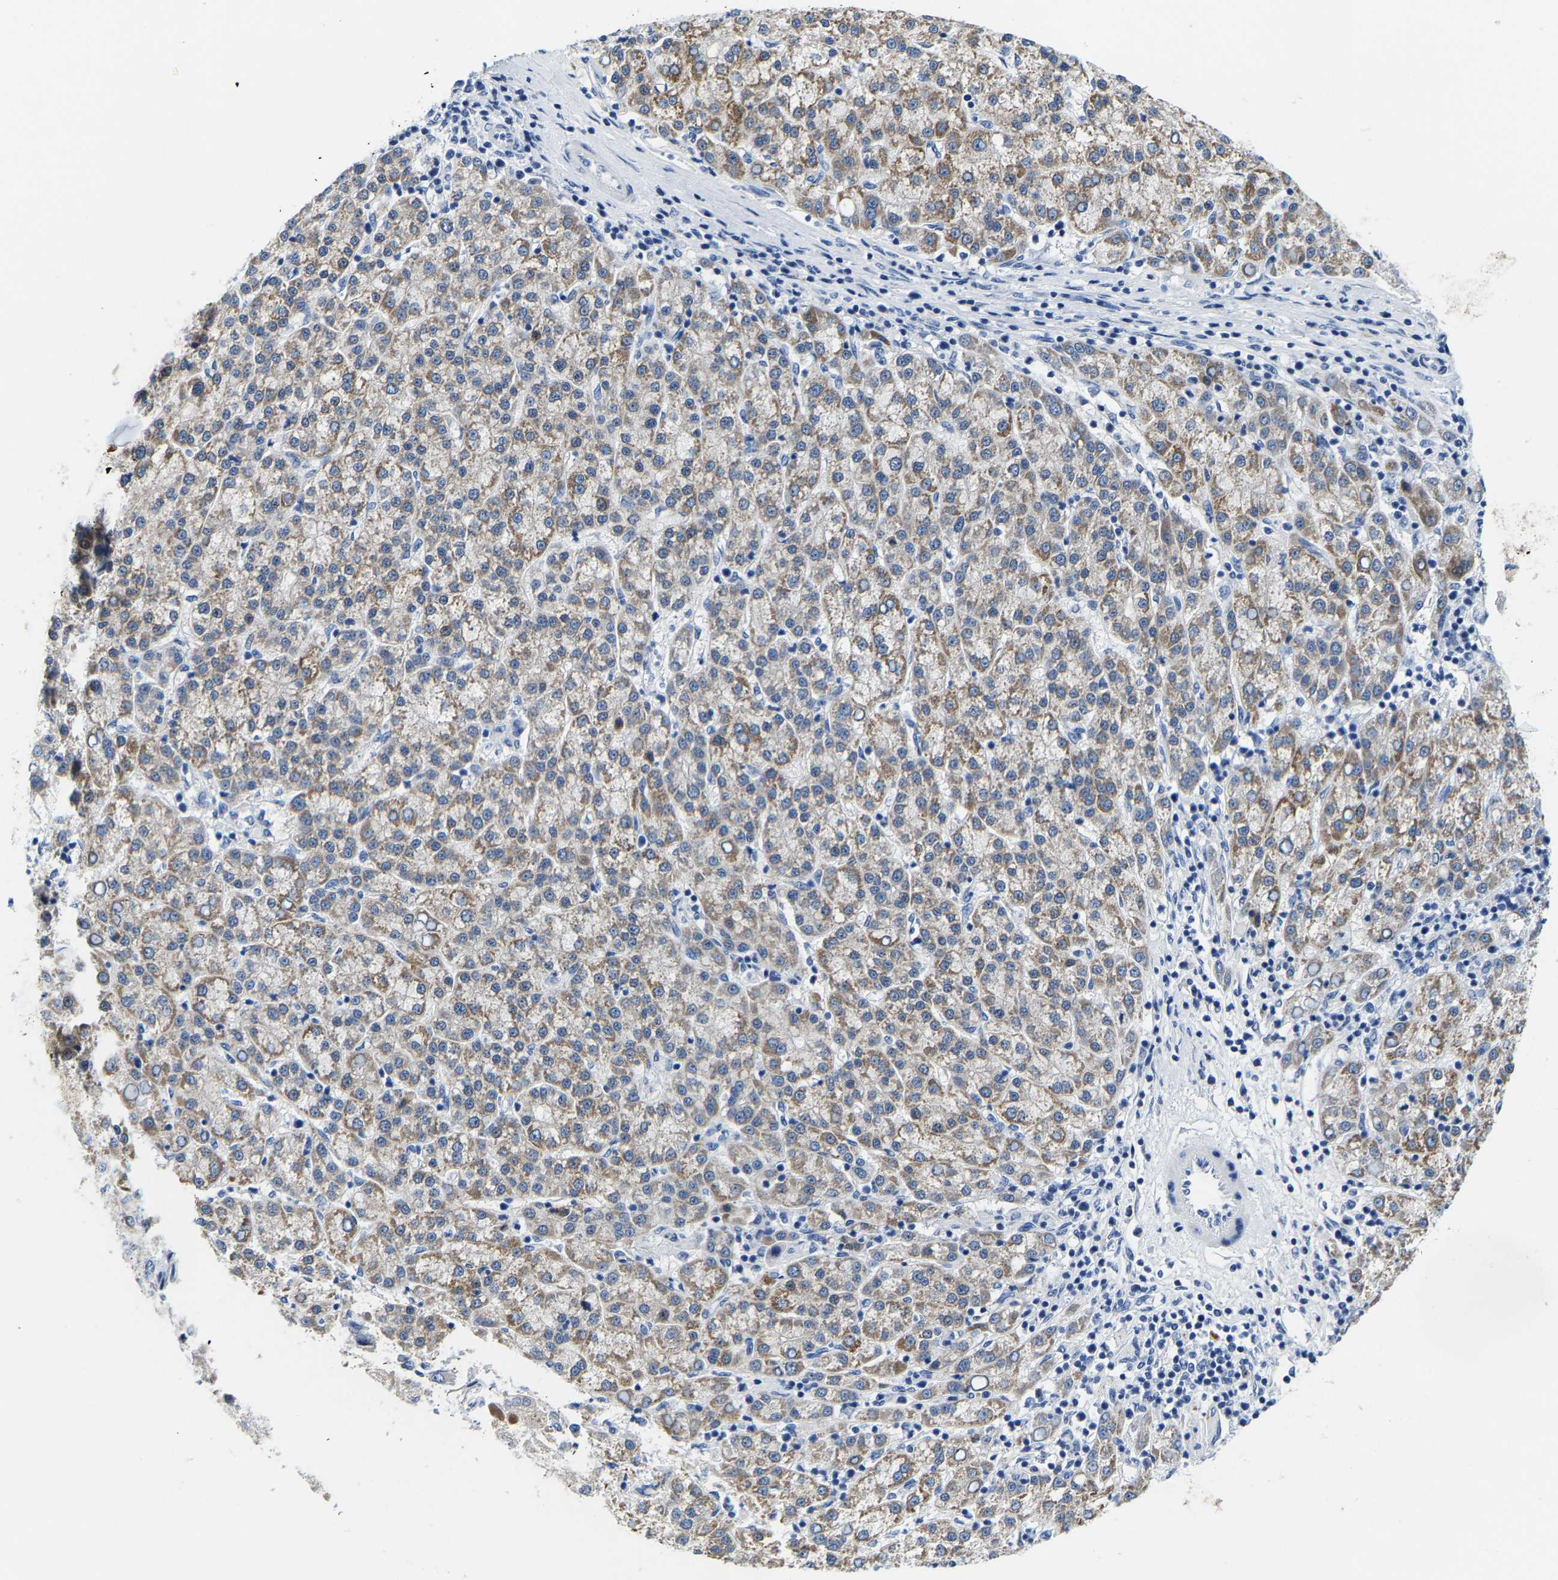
{"staining": {"intensity": "strong", "quantity": "25%-75%", "location": "cytoplasmic/membranous"}, "tissue": "liver cancer", "cell_type": "Tumor cells", "image_type": "cancer", "snomed": [{"axis": "morphology", "description": "Carcinoma, Hepatocellular, NOS"}, {"axis": "topography", "description": "Liver"}], "caption": "A brown stain shows strong cytoplasmic/membranous positivity of a protein in human liver hepatocellular carcinoma tumor cells.", "gene": "KLHL1", "patient": {"sex": "female", "age": 58}}